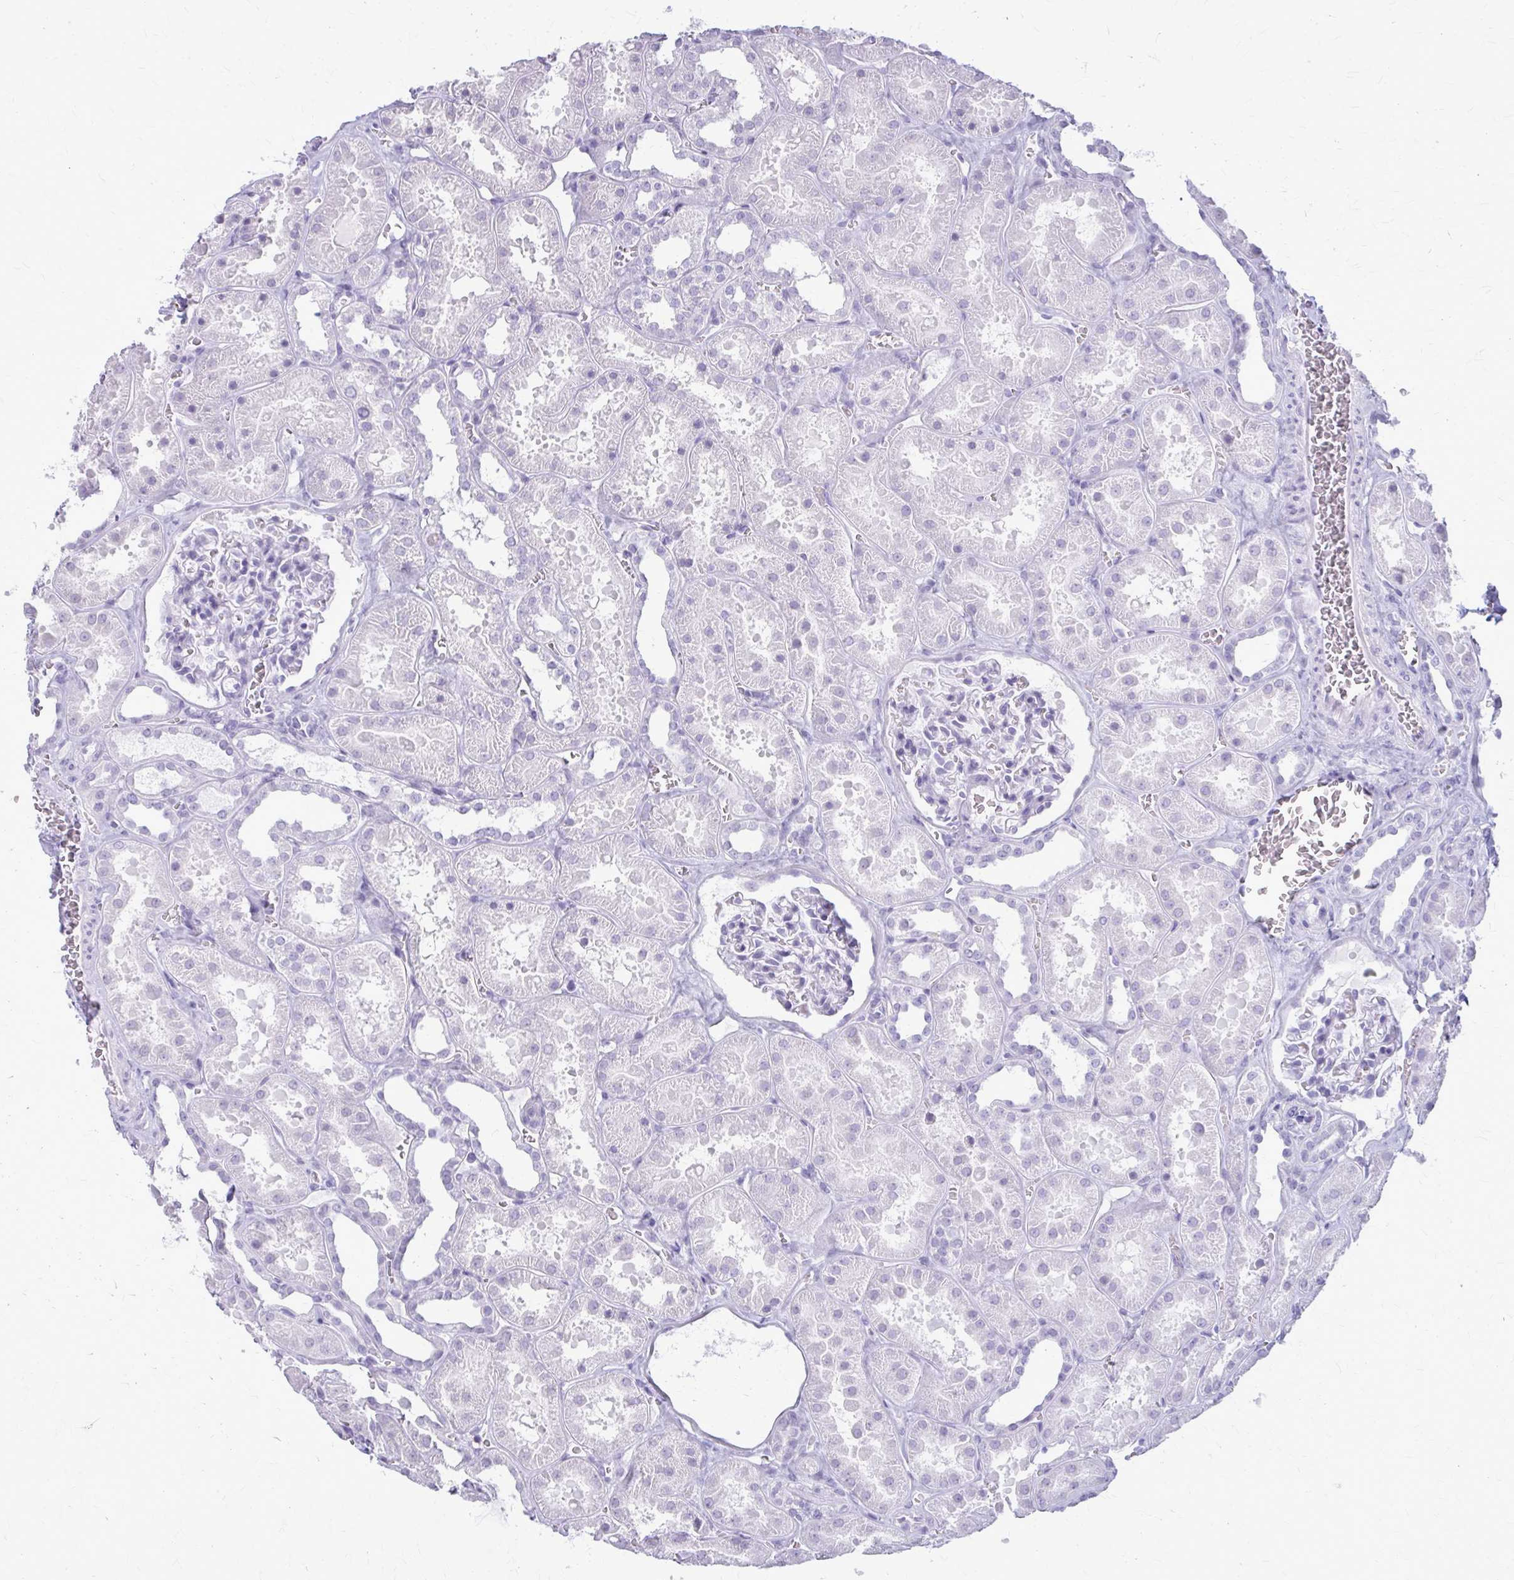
{"staining": {"intensity": "negative", "quantity": "none", "location": "none"}, "tissue": "kidney", "cell_type": "Cells in glomeruli", "image_type": "normal", "snomed": [{"axis": "morphology", "description": "Normal tissue, NOS"}, {"axis": "topography", "description": "Kidney"}], "caption": "A histopathology image of kidney stained for a protein shows no brown staining in cells in glomeruli. Brightfield microscopy of immunohistochemistry (IHC) stained with DAB (brown) and hematoxylin (blue), captured at high magnification.", "gene": "KRT5", "patient": {"sex": "female", "age": 41}}